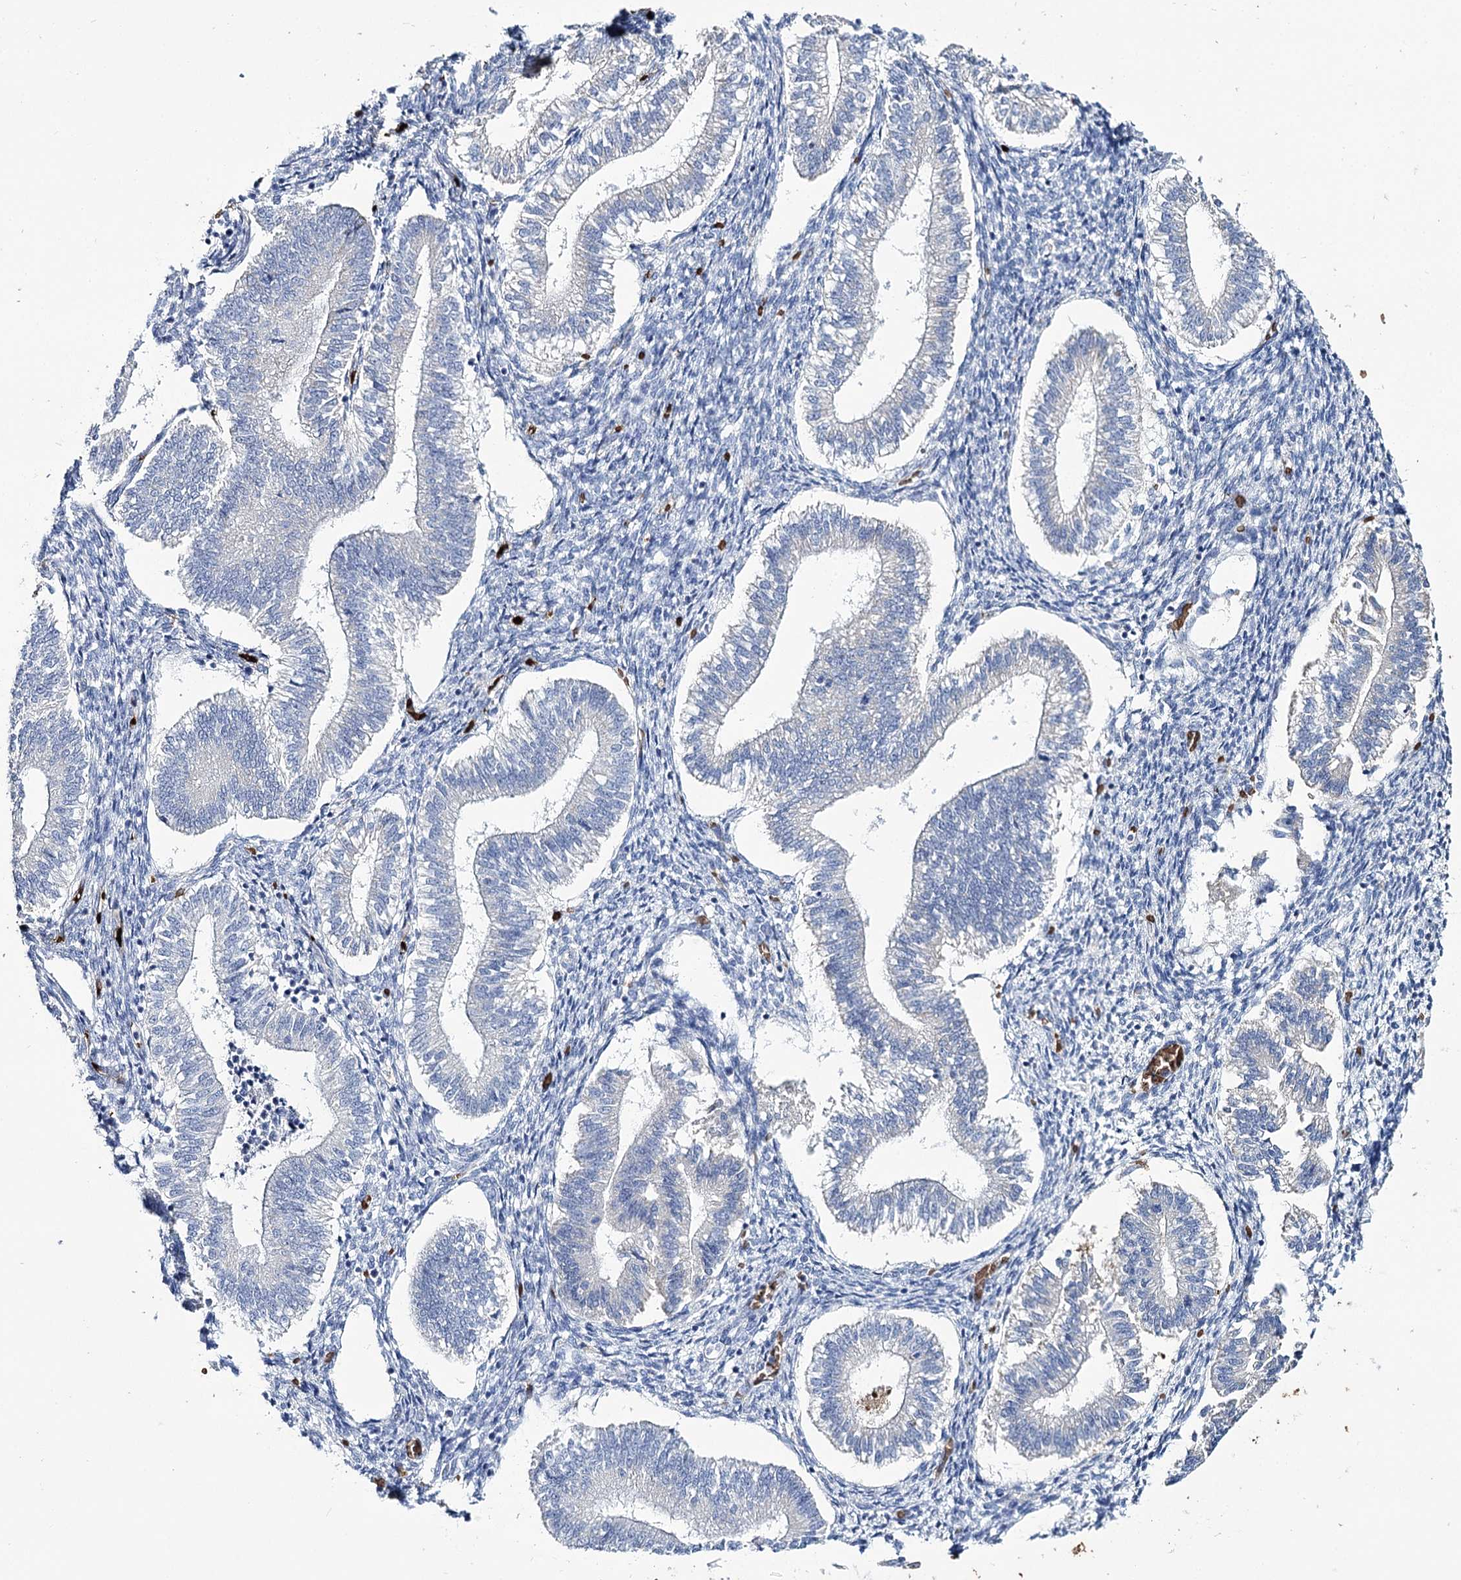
{"staining": {"intensity": "negative", "quantity": "none", "location": "none"}, "tissue": "endometrium", "cell_type": "Cells in endometrial stroma", "image_type": "normal", "snomed": [{"axis": "morphology", "description": "Normal tissue, NOS"}, {"axis": "topography", "description": "Endometrium"}], "caption": "This is a photomicrograph of IHC staining of unremarkable endometrium, which shows no staining in cells in endometrial stroma. (DAB immunohistochemistry (IHC) visualized using brightfield microscopy, high magnification).", "gene": "GBF1", "patient": {"sex": "female", "age": 25}}